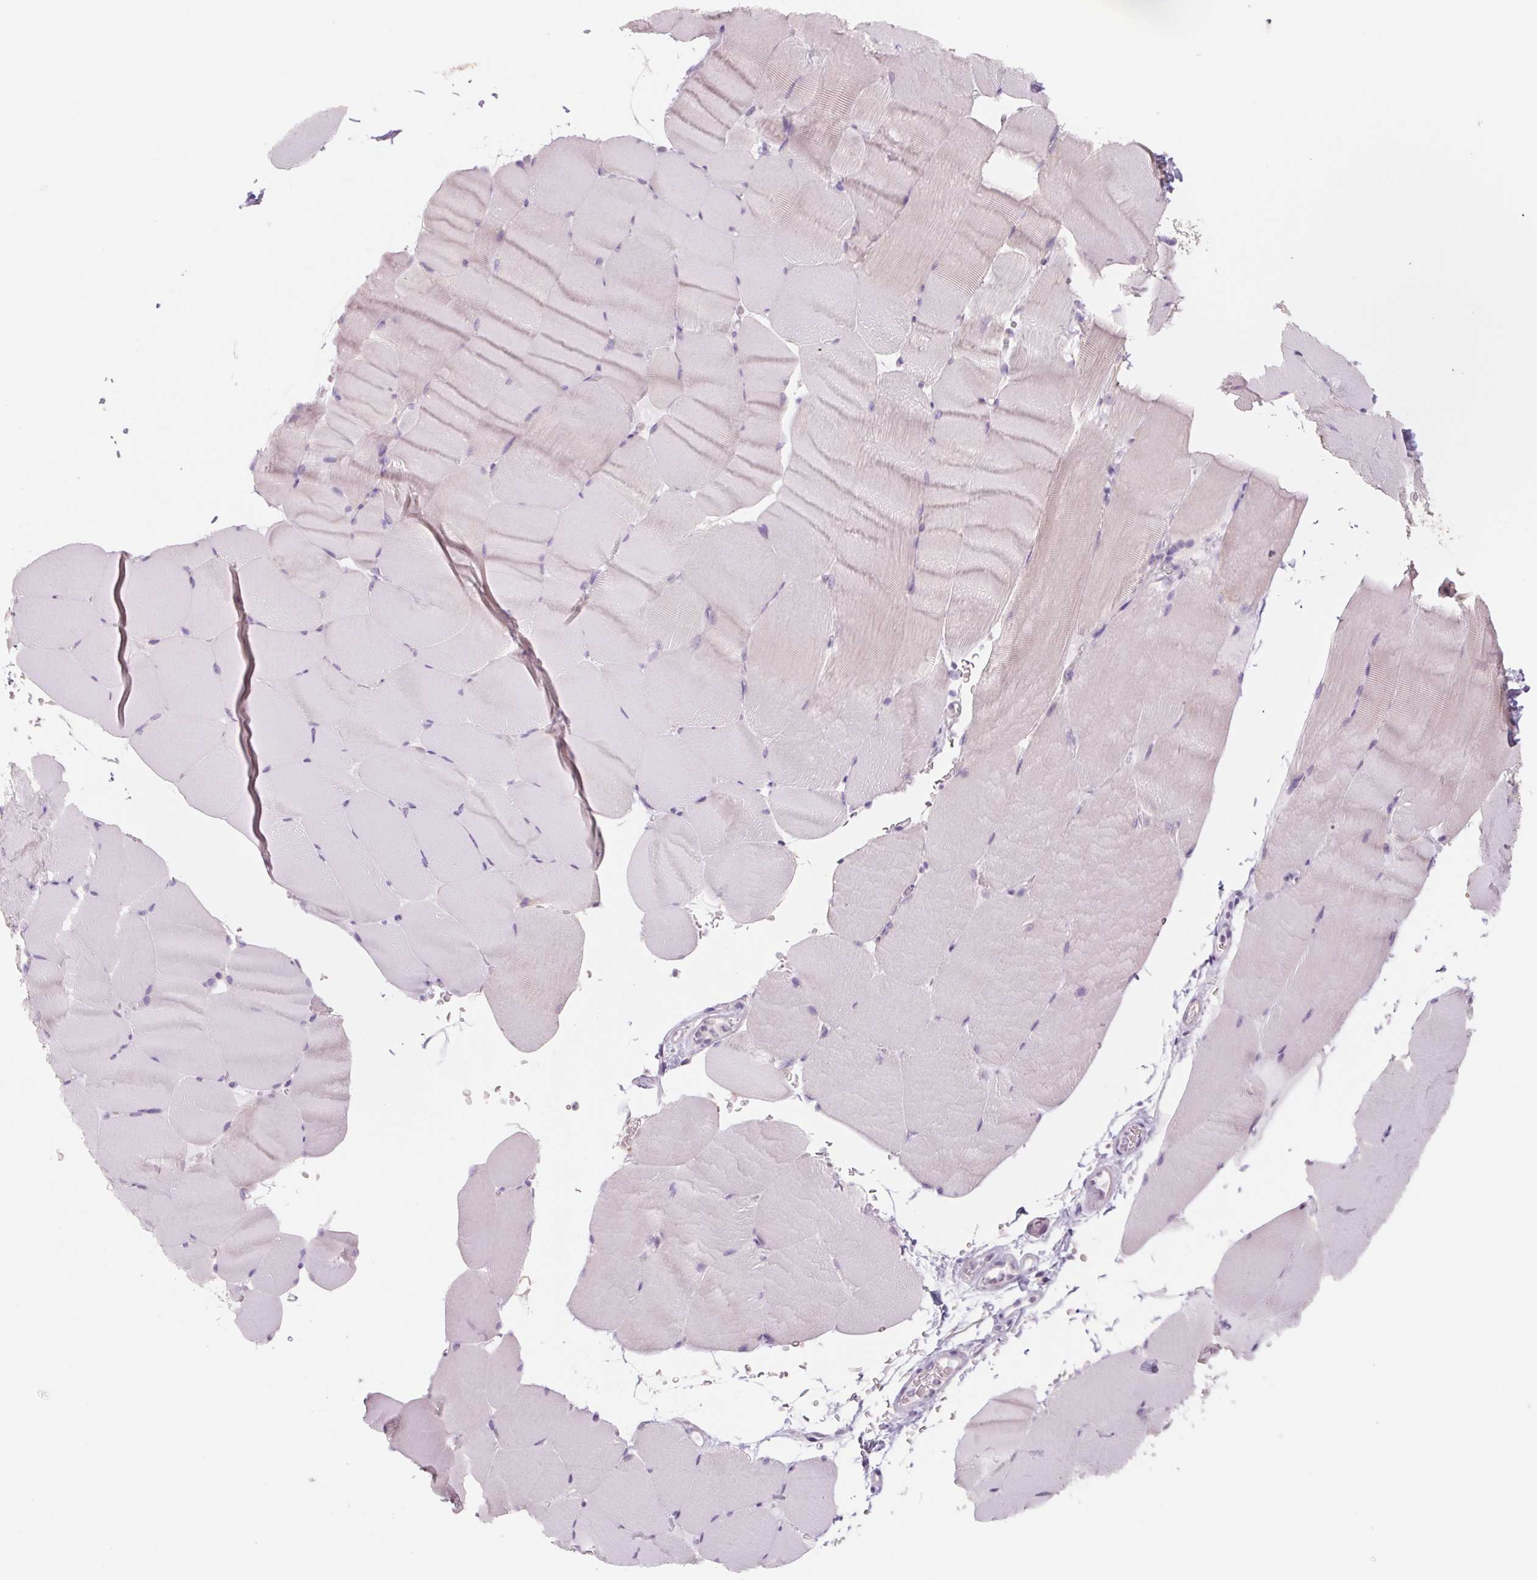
{"staining": {"intensity": "negative", "quantity": "none", "location": "none"}, "tissue": "skeletal muscle", "cell_type": "Myocytes", "image_type": "normal", "snomed": [{"axis": "morphology", "description": "Normal tissue, NOS"}, {"axis": "topography", "description": "Skeletal muscle"}], "caption": "Micrograph shows no protein expression in myocytes of benign skeletal muscle.", "gene": "POU1F1", "patient": {"sex": "female", "age": 37}}